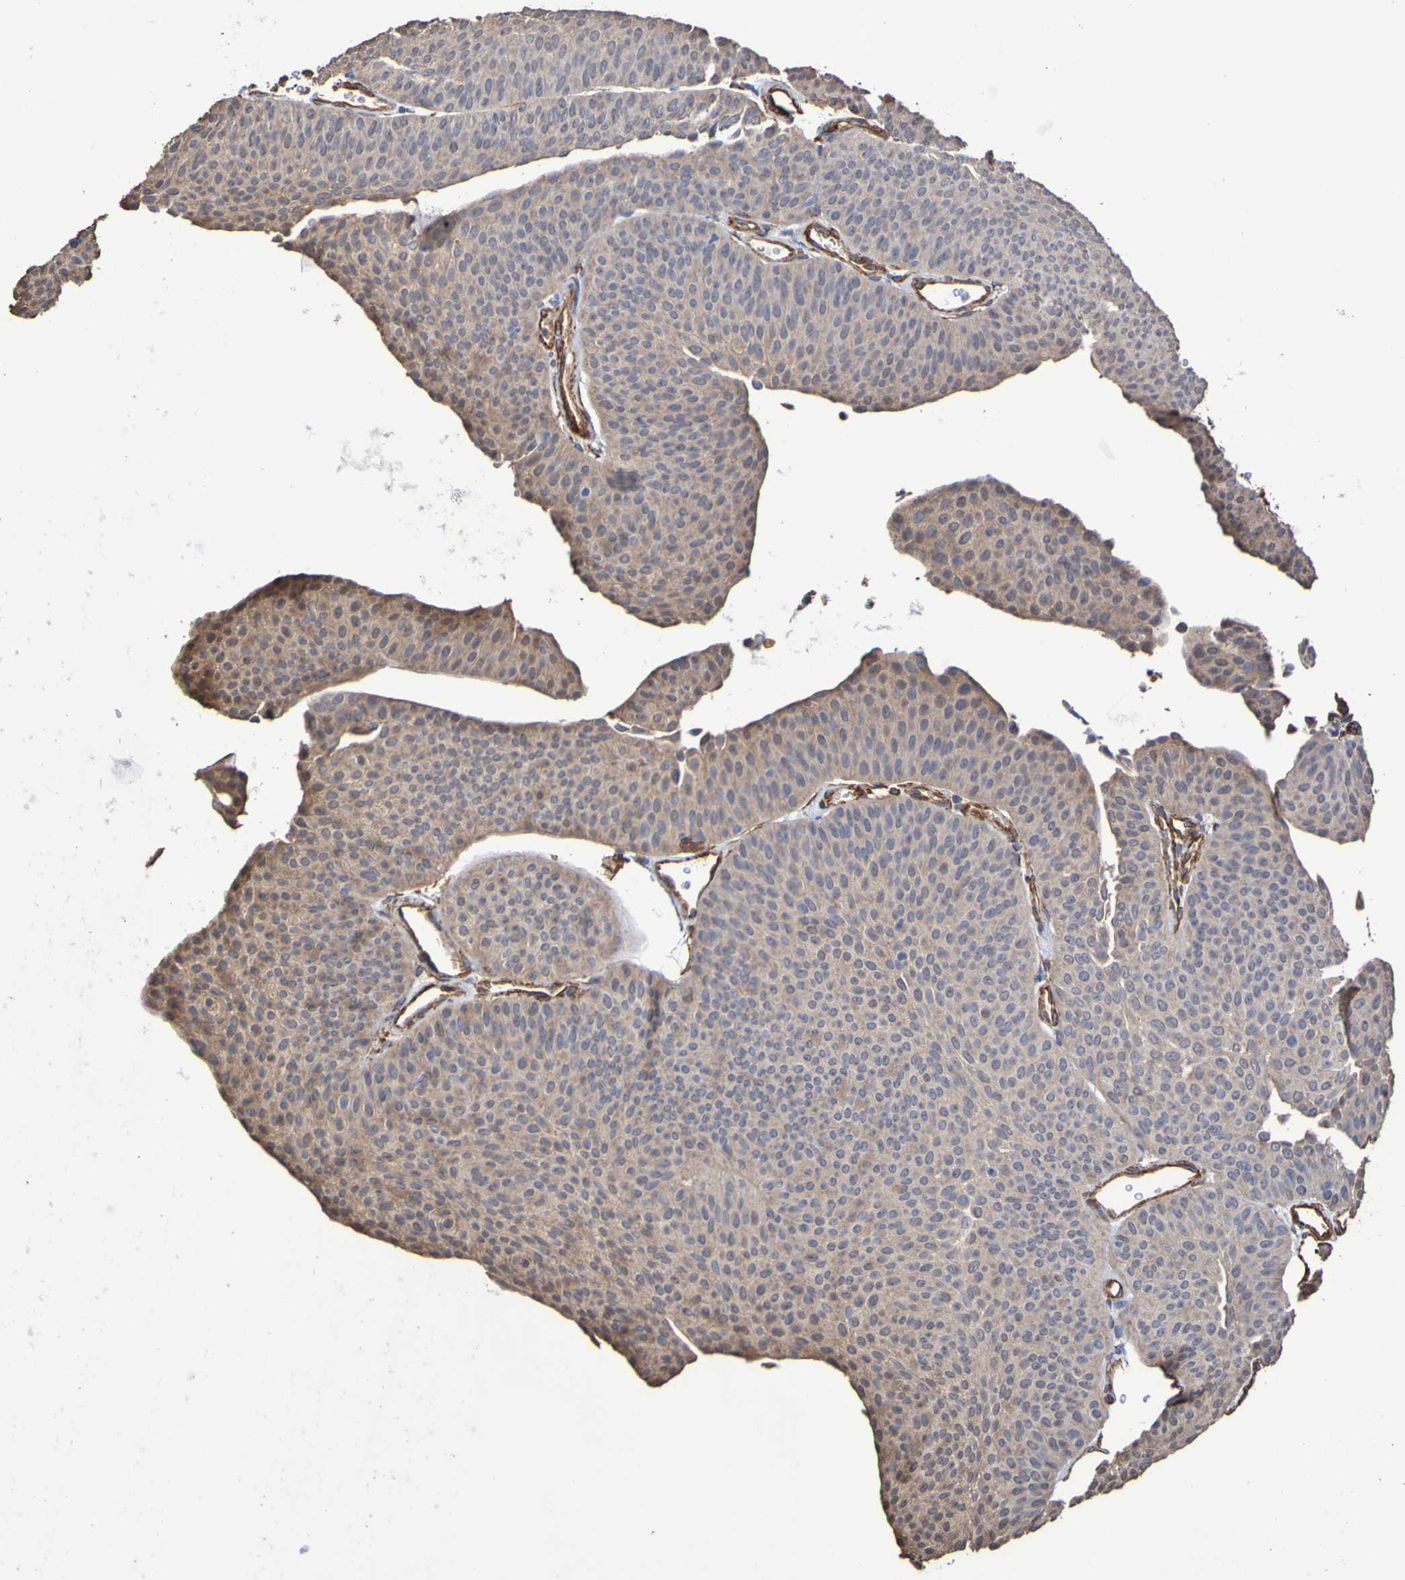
{"staining": {"intensity": "weak", "quantity": ">75%", "location": "cytoplasmic/membranous"}, "tissue": "urothelial cancer", "cell_type": "Tumor cells", "image_type": "cancer", "snomed": [{"axis": "morphology", "description": "Urothelial carcinoma, Low grade"}, {"axis": "topography", "description": "Urinary bladder"}], "caption": "Protein analysis of urothelial cancer tissue displays weak cytoplasmic/membranous staining in approximately >75% of tumor cells. (DAB = brown stain, brightfield microscopy at high magnification).", "gene": "ELMOD3", "patient": {"sex": "female", "age": 60}}